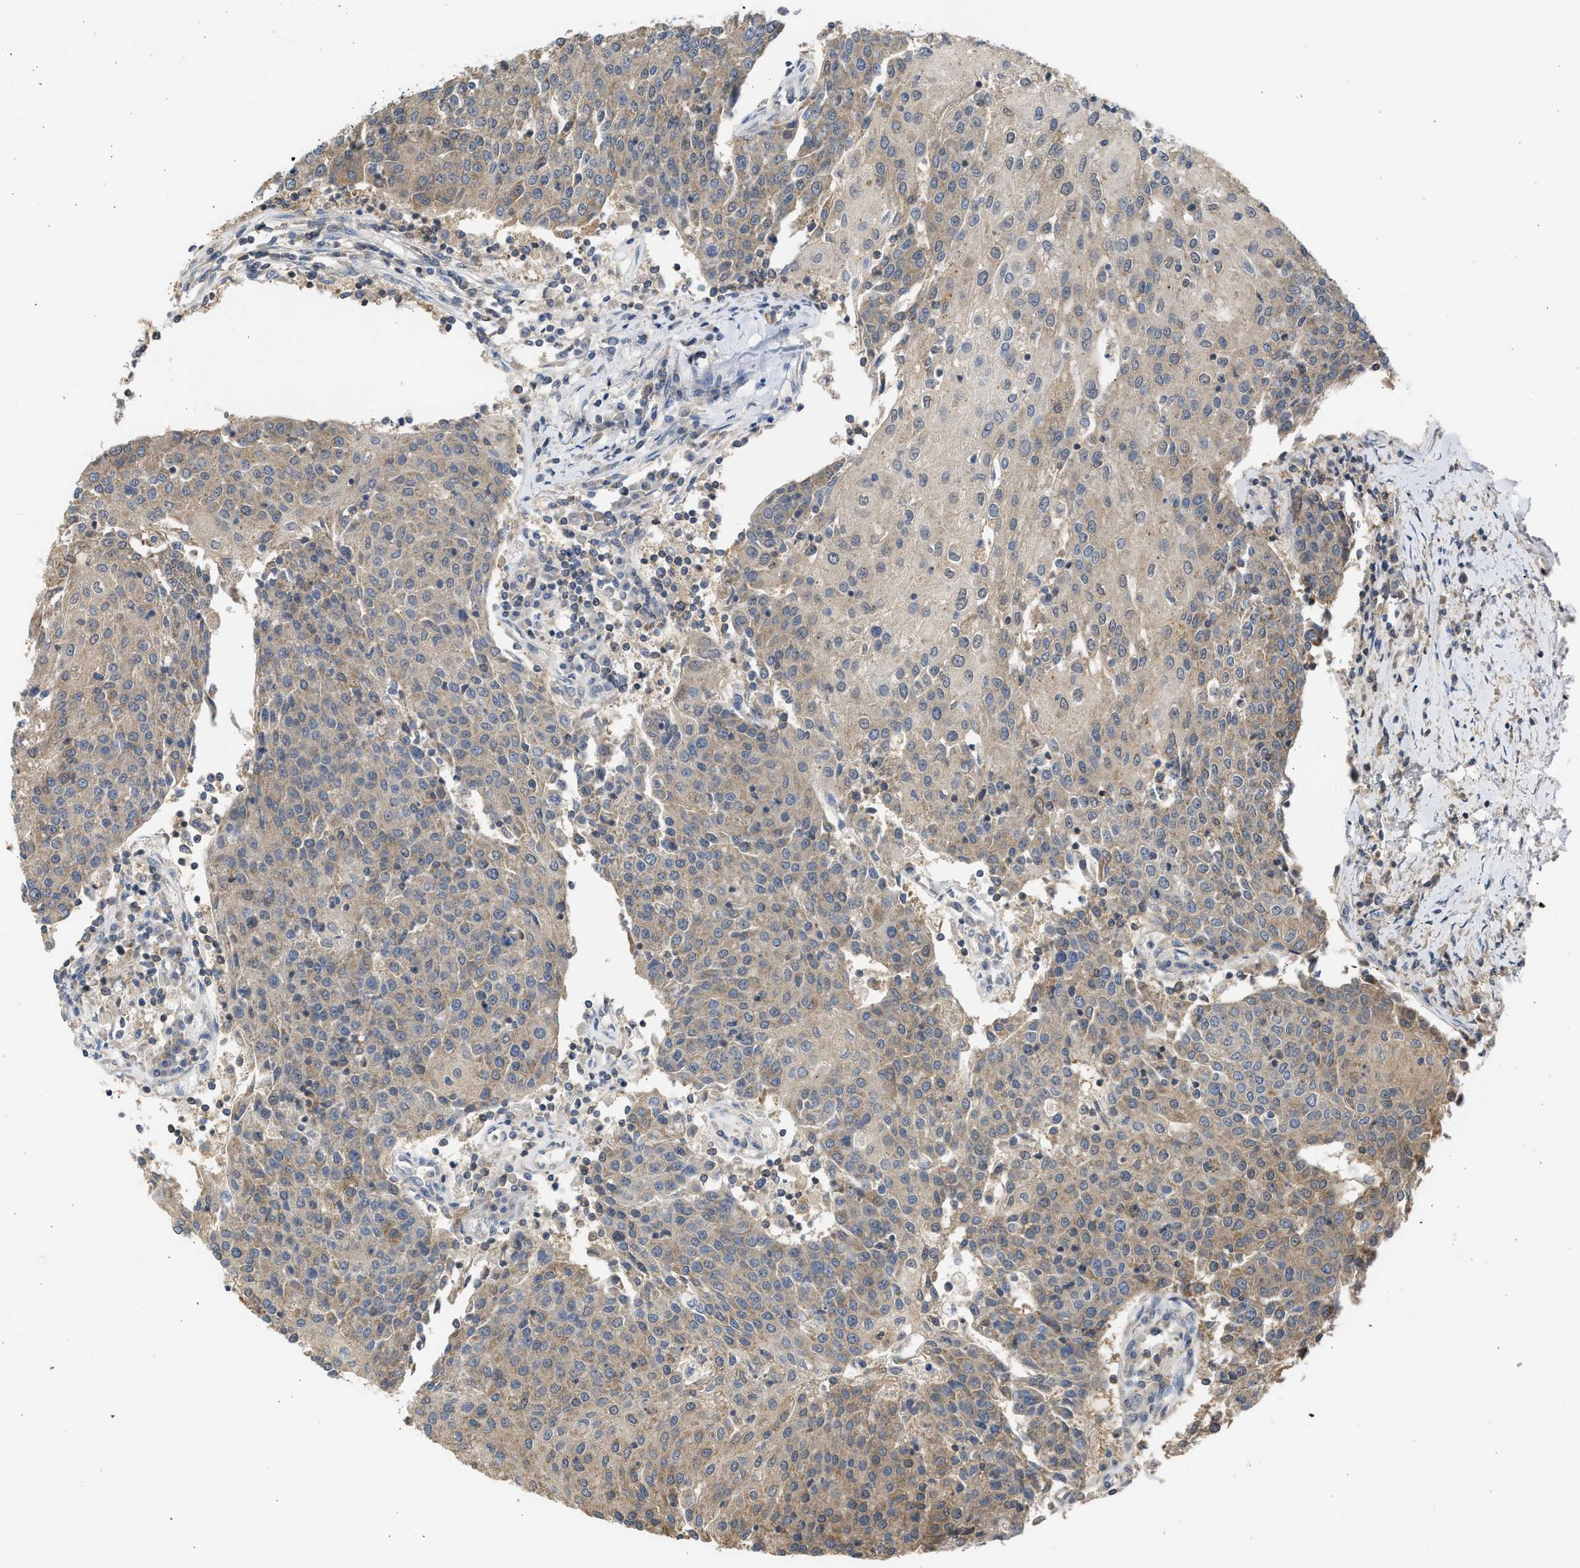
{"staining": {"intensity": "weak", "quantity": ">75%", "location": "cytoplasmic/membranous"}, "tissue": "urothelial cancer", "cell_type": "Tumor cells", "image_type": "cancer", "snomed": [{"axis": "morphology", "description": "Urothelial carcinoma, High grade"}, {"axis": "topography", "description": "Urinary bladder"}], "caption": "Urothelial carcinoma (high-grade) stained with a protein marker demonstrates weak staining in tumor cells.", "gene": "CYP1A1", "patient": {"sex": "female", "age": 85}}